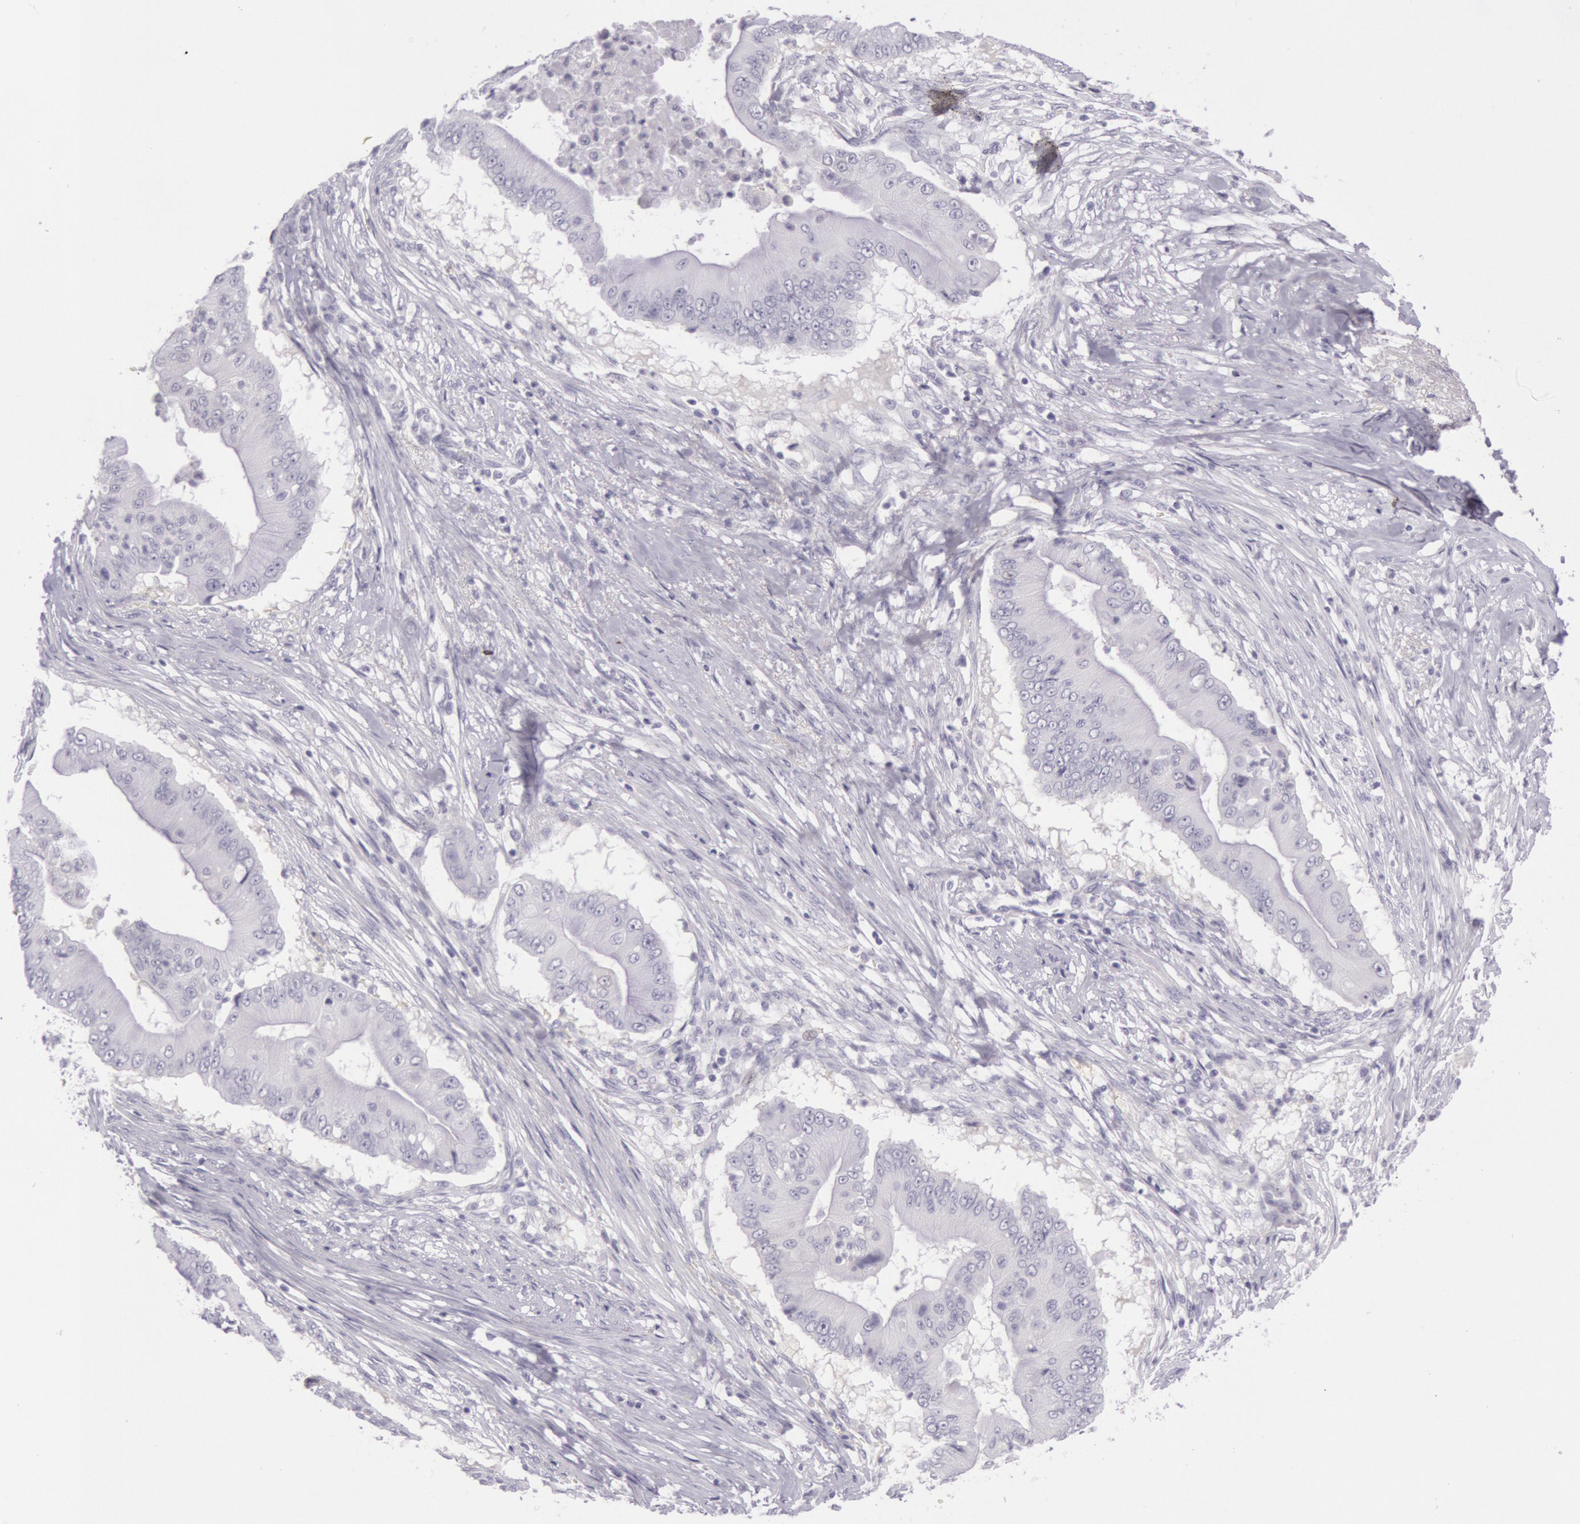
{"staining": {"intensity": "negative", "quantity": "none", "location": "none"}, "tissue": "pancreatic cancer", "cell_type": "Tumor cells", "image_type": "cancer", "snomed": [{"axis": "morphology", "description": "Adenocarcinoma, NOS"}, {"axis": "topography", "description": "Pancreas"}], "caption": "Tumor cells are negative for protein expression in human pancreatic cancer (adenocarcinoma). (DAB immunohistochemistry (IHC) visualized using brightfield microscopy, high magnification).", "gene": "CKB", "patient": {"sex": "male", "age": 62}}